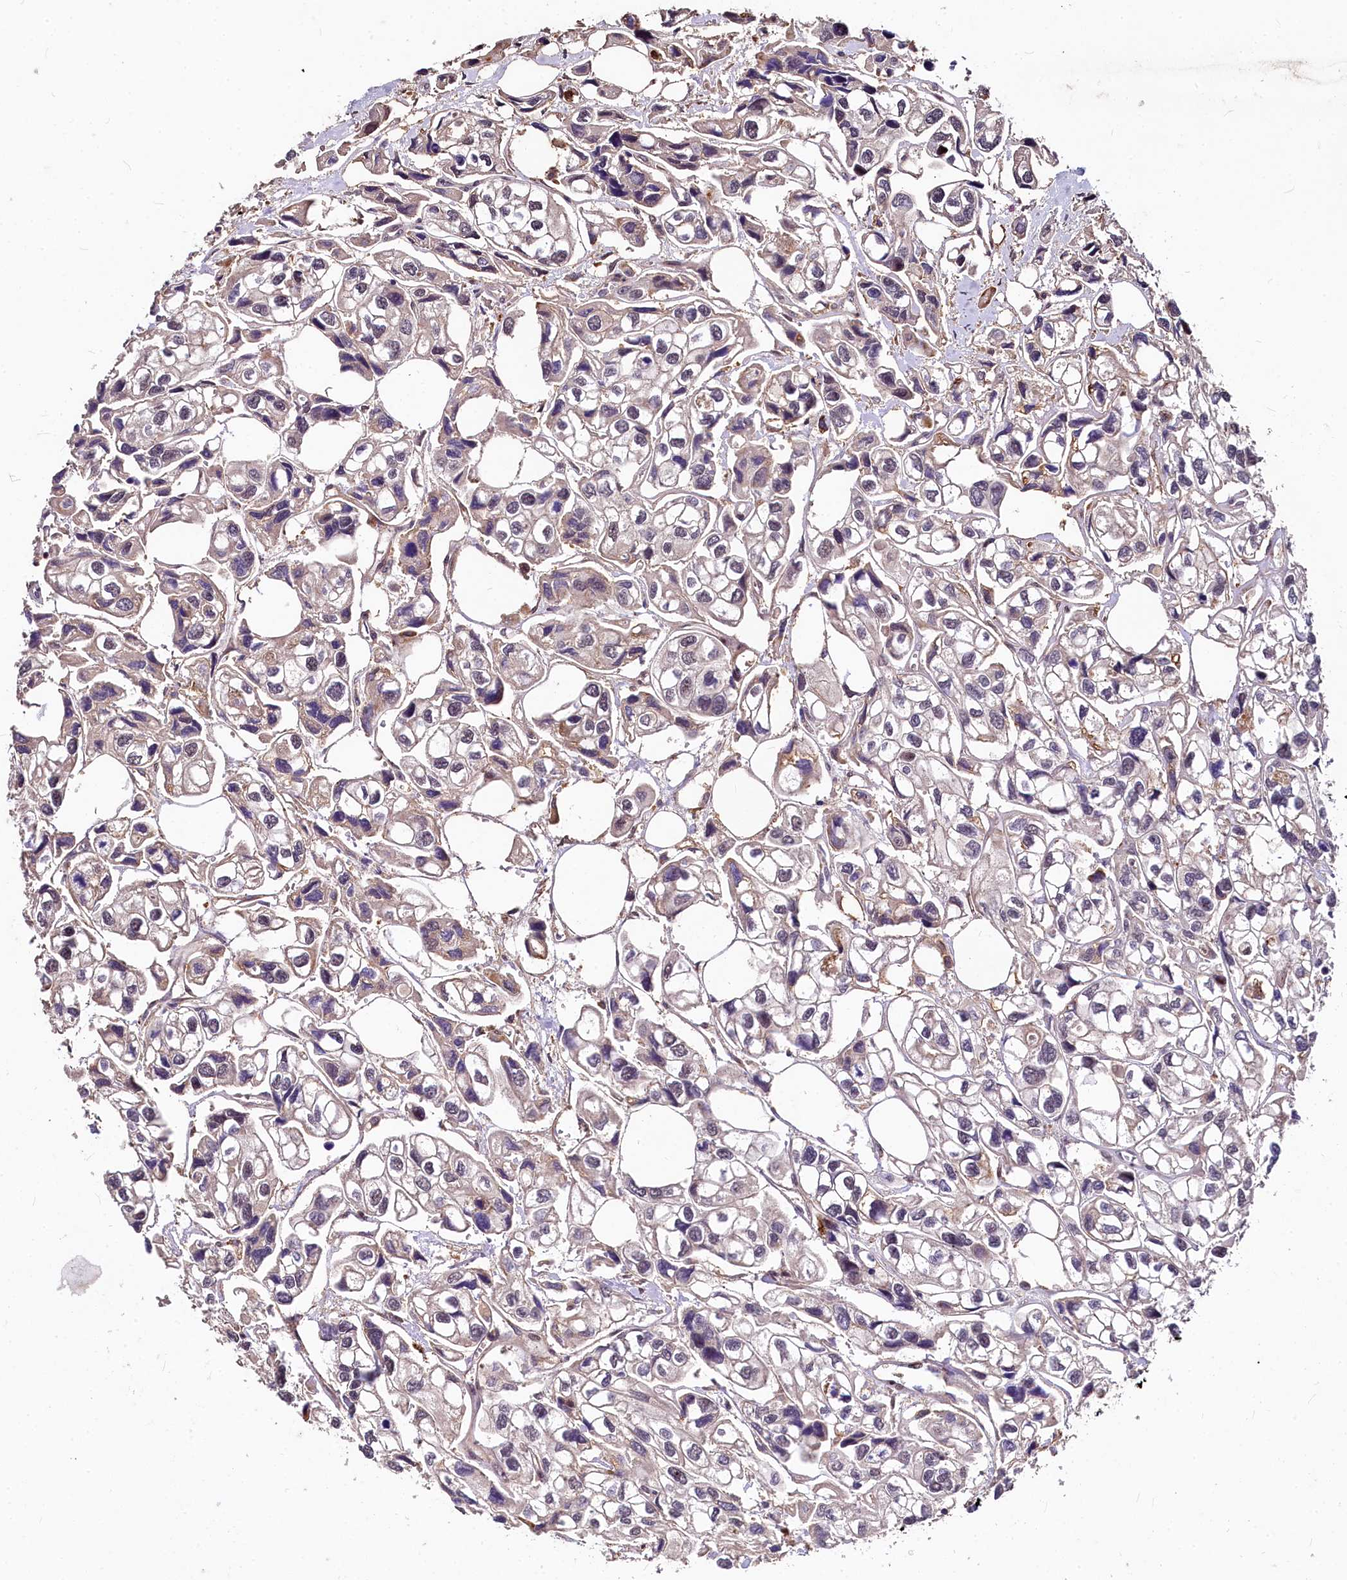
{"staining": {"intensity": "weak", "quantity": "<25%", "location": "cytoplasmic/membranous"}, "tissue": "urothelial cancer", "cell_type": "Tumor cells", "image_type": "cancer", "snomed": [{"axis": "morphology", "description": "Urothelial carcinoma, High grade"}, {"axis": "topography", "description": "Urinary bladder"}], "caption": "Tumor cells show no significant positivity in urothelial cancer.", "gene": "ATG101", "patient": {"sex": "male", "age": 67}}